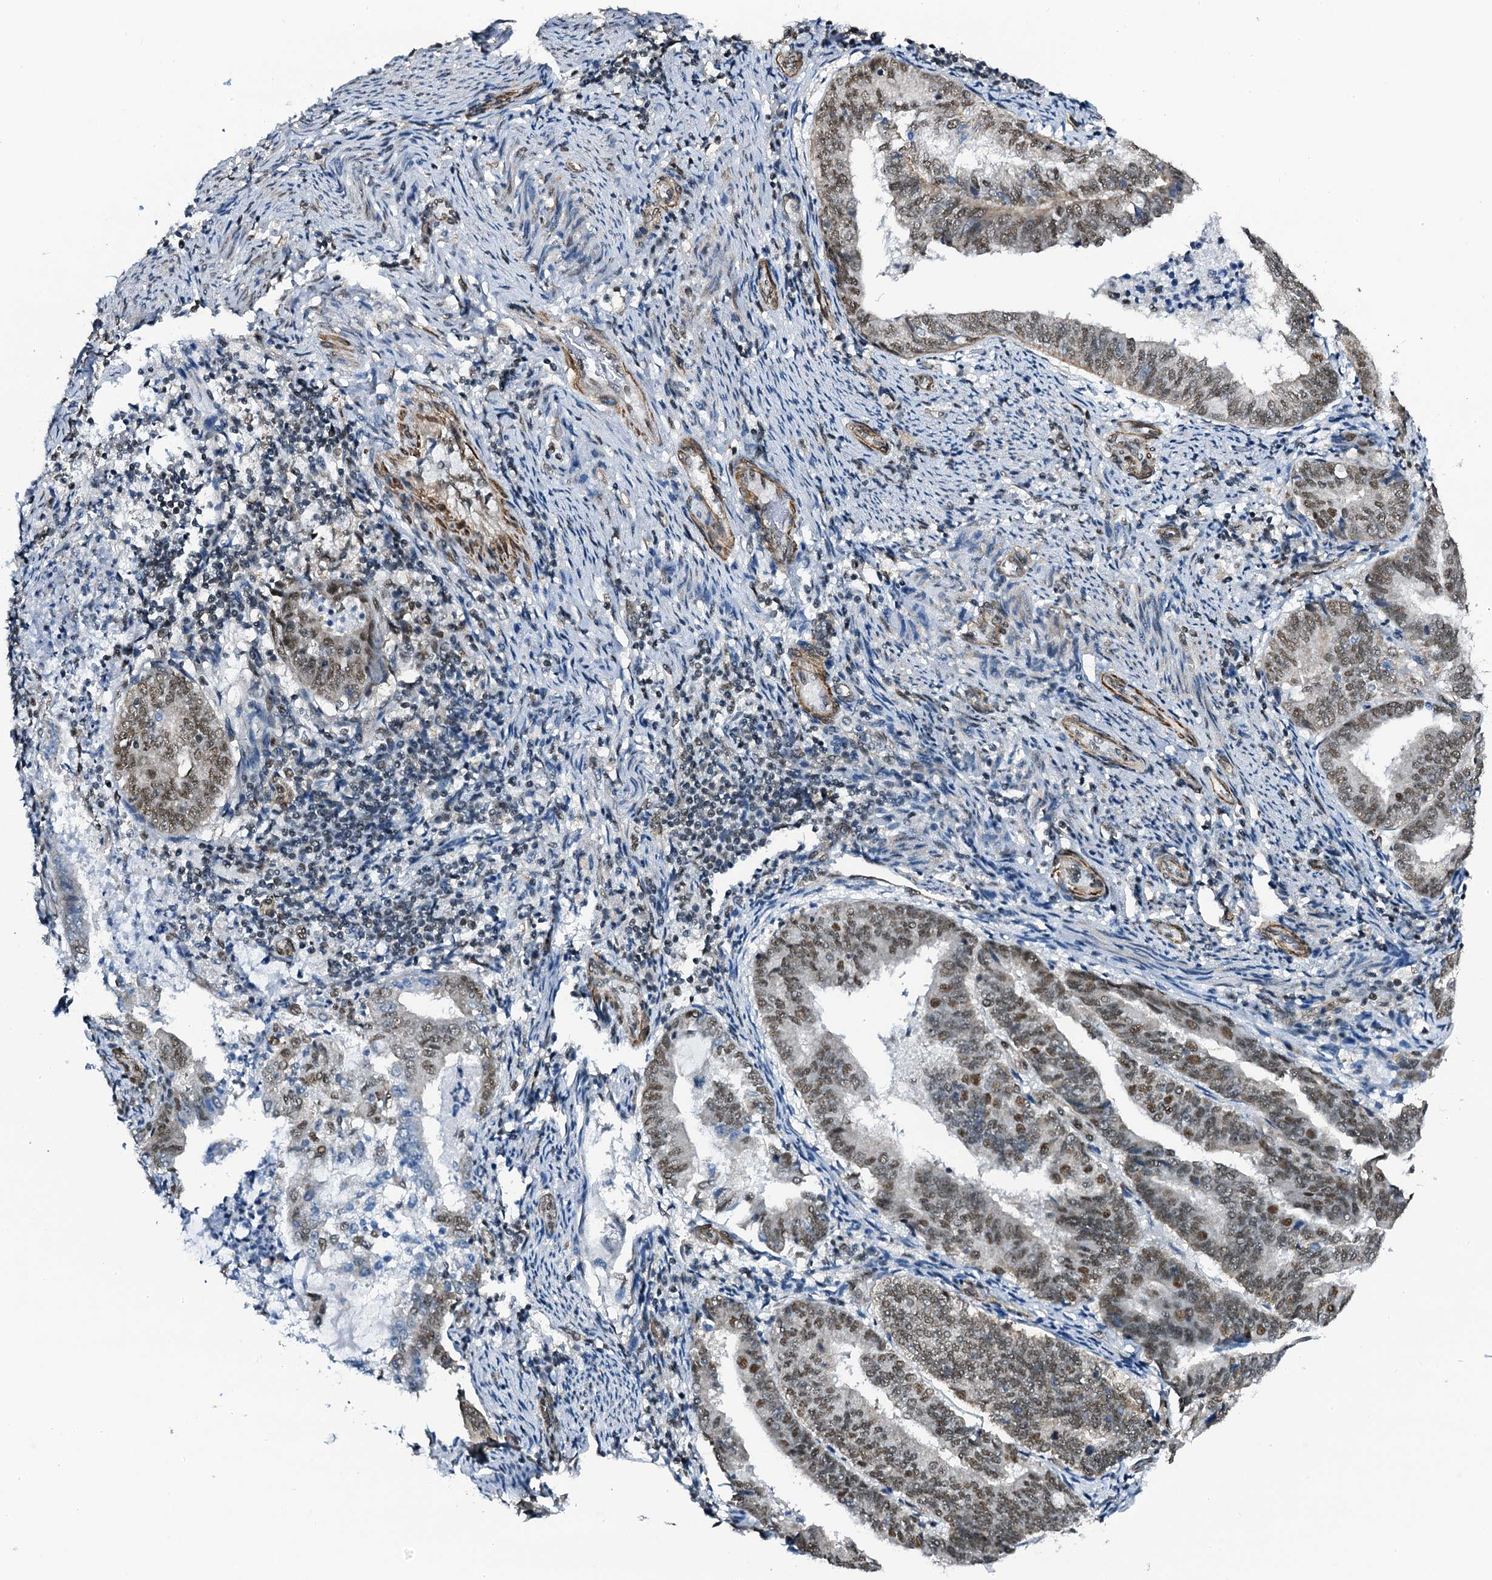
{"staining": {"intensity": "moderate", "quantity": ">75%", "location": "nuclear"}, "tissue": "endometrial cancer", "cell_type": "Tumor cells", "image_type": "cancer", "snomed": [{"axis": "morphology", "description": "Adenocarcinoma, NOS"}, {"axis": "topography", "description": "Endometrium"}], "caption": "Immunohistochemistry histopathology image of neoplastic tissue: endometrial cancer stained using immunohistochemistry (IHC) shows medium levels of moderate protein expression localized specifically in the nuclear of tumor cells, appearing as a nuclear brown color.", "gene": "CWC15", "patient": {"sex": "female", "age": 80}}